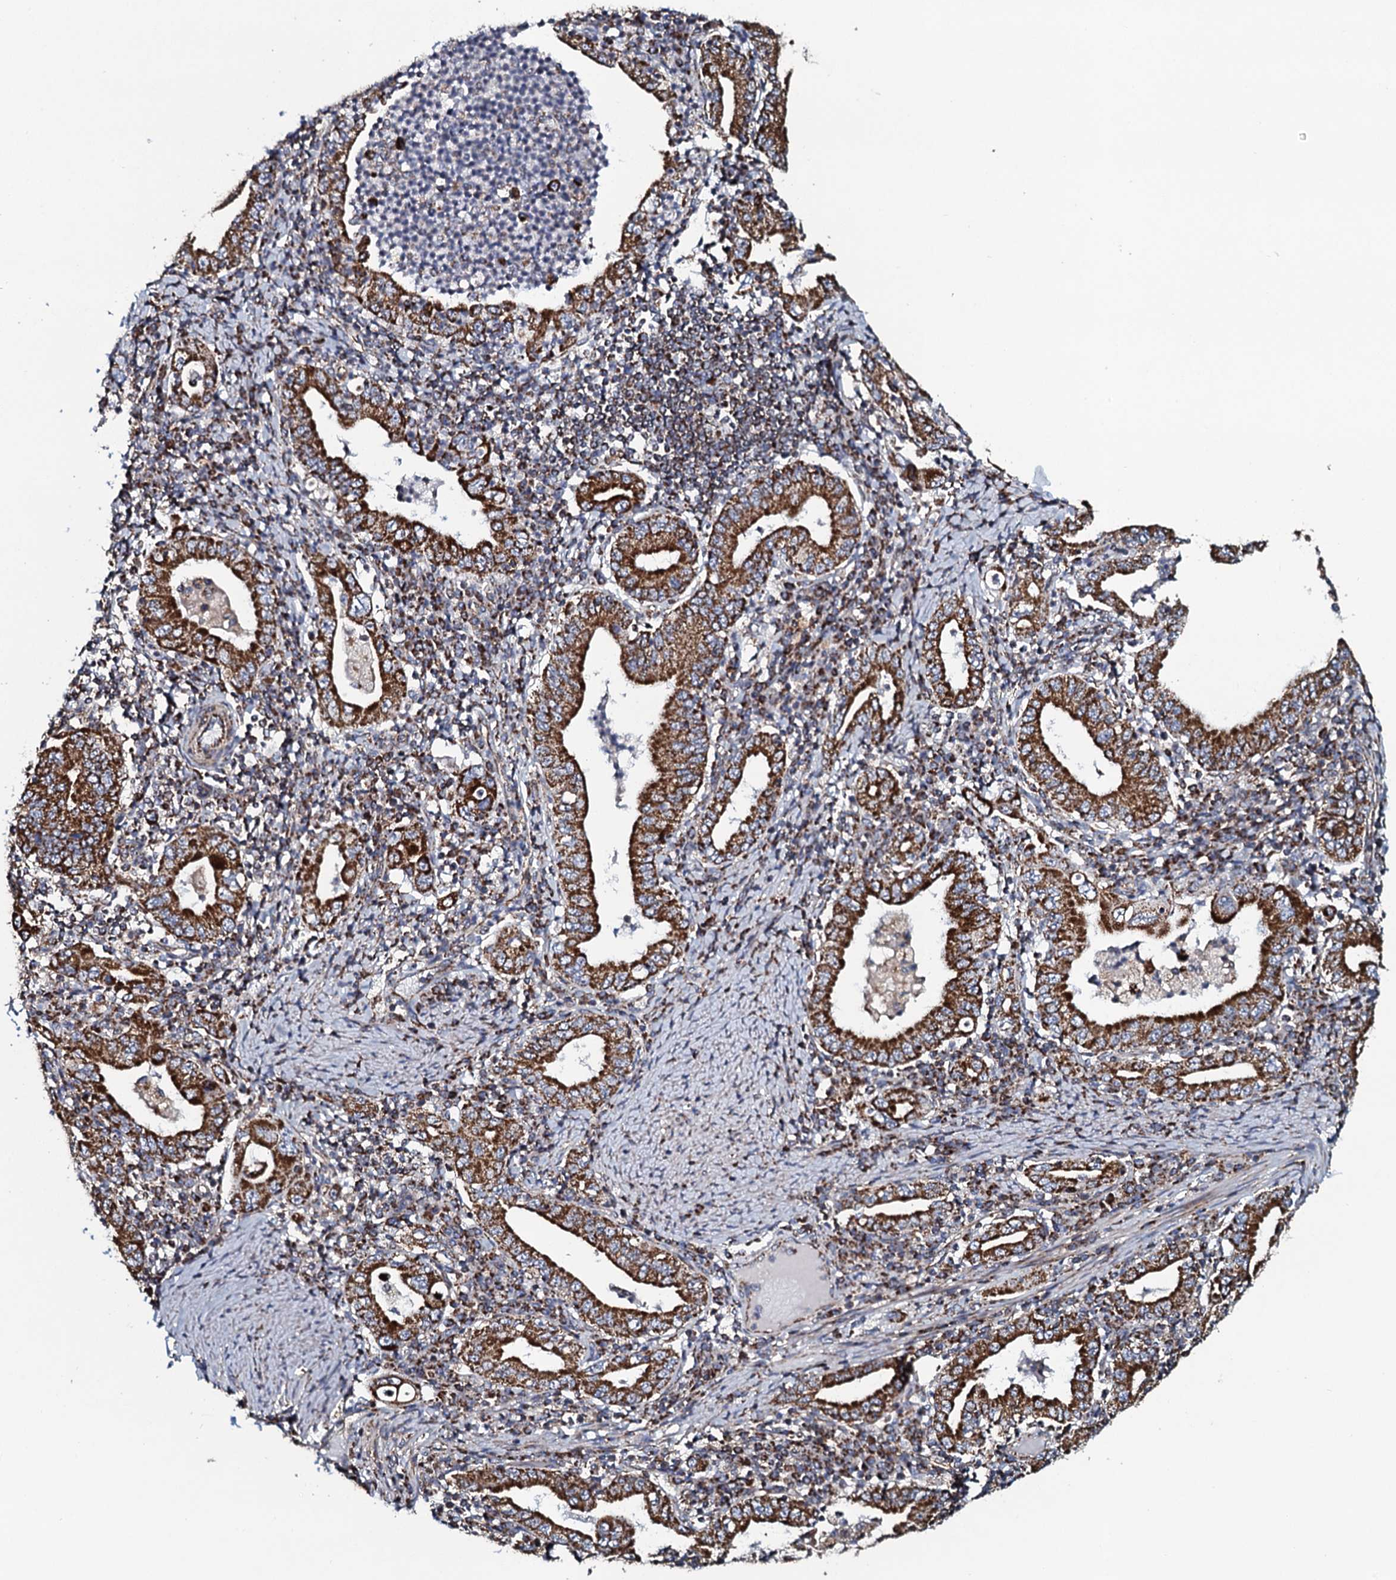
{"staining": {"intensity": "strong", "quantity": ">75%", "location": "cytoplasmic/membranous"}, "tissue": "stomach cancer", "cell_type": "Tumor cells", "image_type": "cancer", "snomed": [{"axis": "morphology", "description": "Normal tissue, NOS"}, {"axis": "morphology", "description": "Adenocarcinoma, NOS"}, {"axis": "topography", "description": "Esophagus"}, {"axis": "topography", "description": "Stomach, upper"}, {"axis": "topography", "description": "Peripheral nerve tissue"}], "caption": "This histopathology image displays IHC staining of human stomach cancer (adenocarcinoma), with high strong cytoplasmic/membranous staining in approximately >75% of tumor cells.", "gene": "EVC2", "patient": {"sex": "male", "age": 62}}